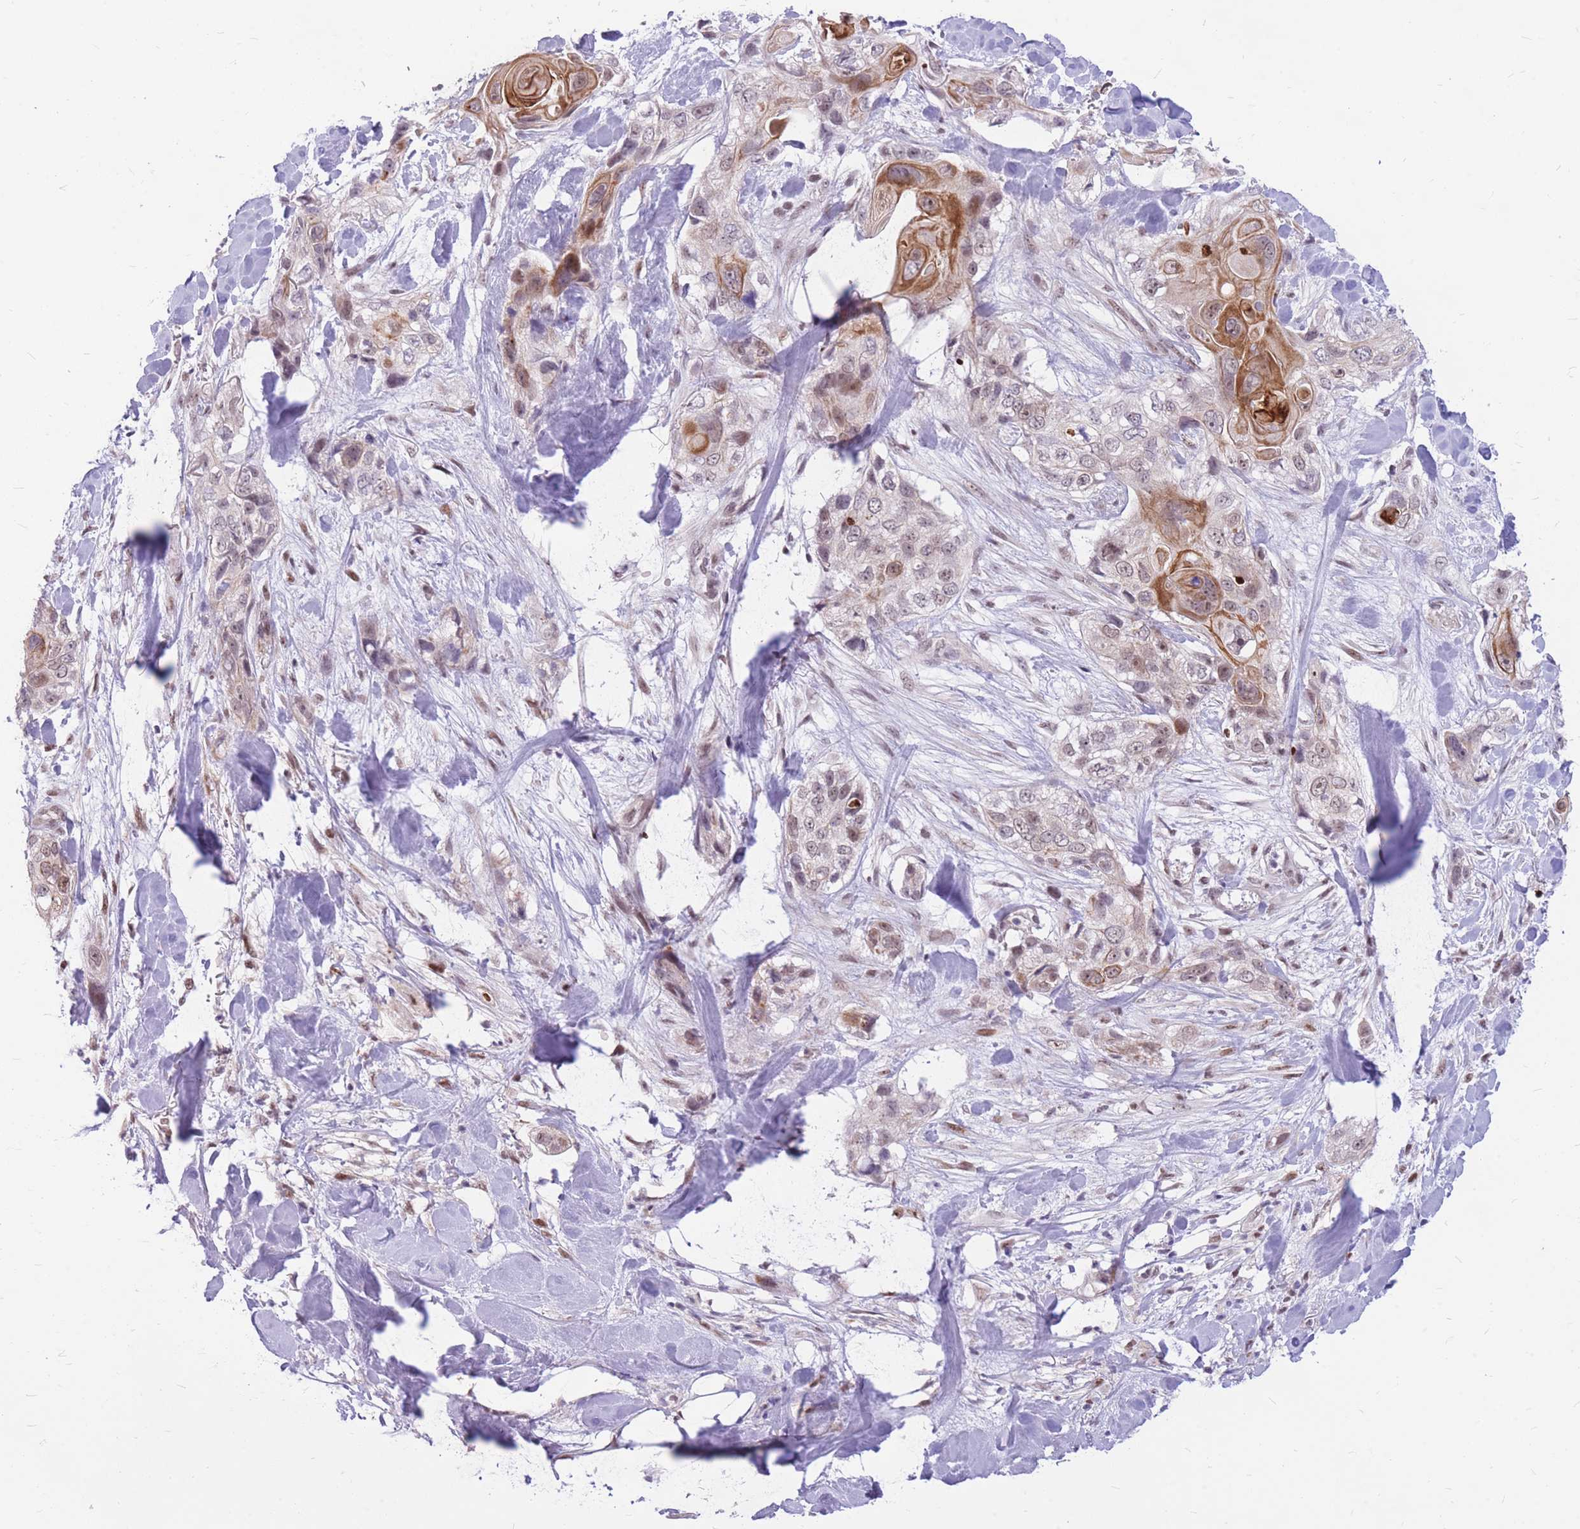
{"staining": {"intensity": "strong", "quantity": "<25%", "location": "cytoplasmic/membranous"}, "tissue": "skin cancer", "cell_type": "Tumor cells", "image_type": "cancer", "snomed": [{"axis": "morphology", "description": "Normal tissue, NOS"}, {"axis": "morphology", "description": "Squamous cell carcinoma, NOS"}, {"axis": "topography", "description": "Skin"}], "caption": "An image of human skin squamous cell carcinoma stained for a protein reveals strong cytoplasmic/membranous brown staining in tumor cells.", "gene": "ERCC2", "patient": {"sex": "male", "age": 72}}